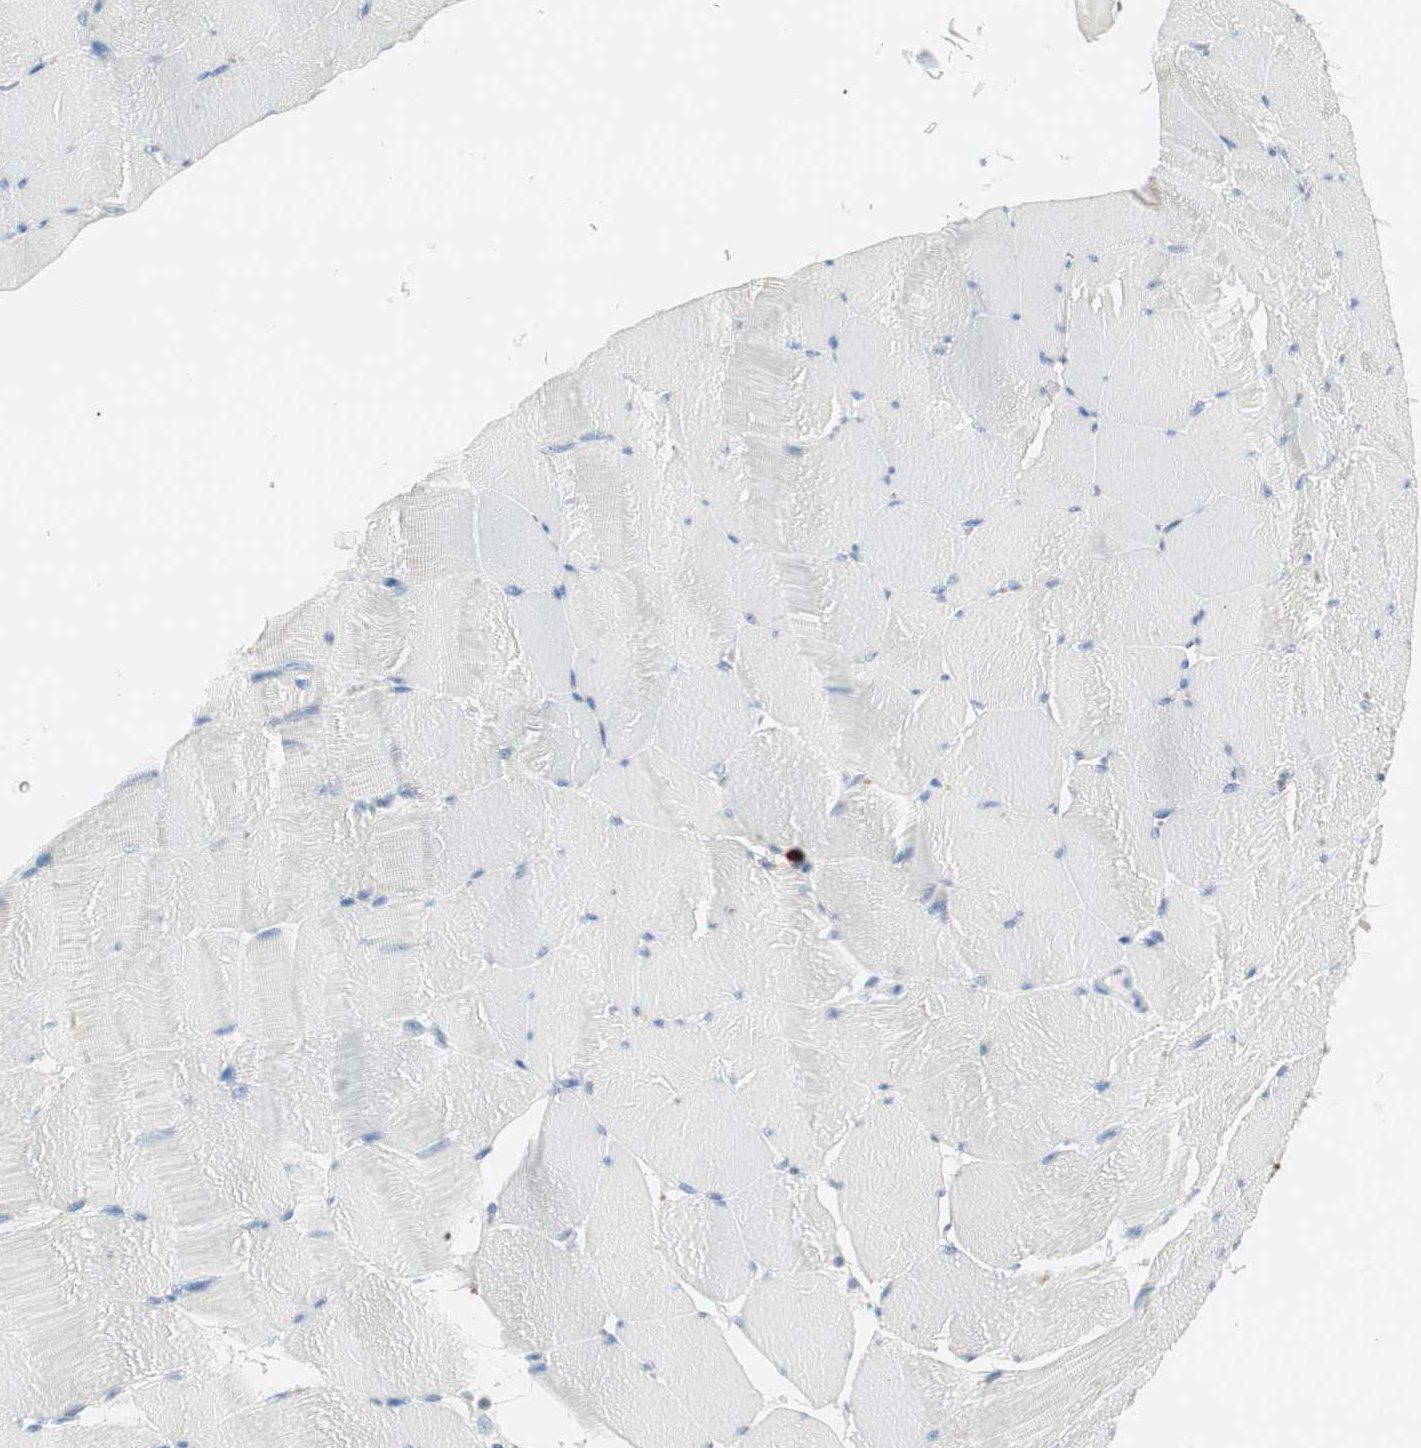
{"staining": {"intensity": "negative", "quantity": "none", "location": "none"}, "tissue": "skeletal muscle", "cell_type": "Myocytes", "image_type": "normal", "snomed": [{"axis": "morphology", "description": "Normal tissue, NOS"}, {"axis": "topography", "description": "Skeletal muscle"}], "caption": "Myocytes are negative for protein expression in normal human skeletal muscle. (DAB (3,3'-diaminobenzidine) IHC with hematoxylin counter stain).", "gene": "PRTN3", "patient": {"sex": "male", "age": 62}}